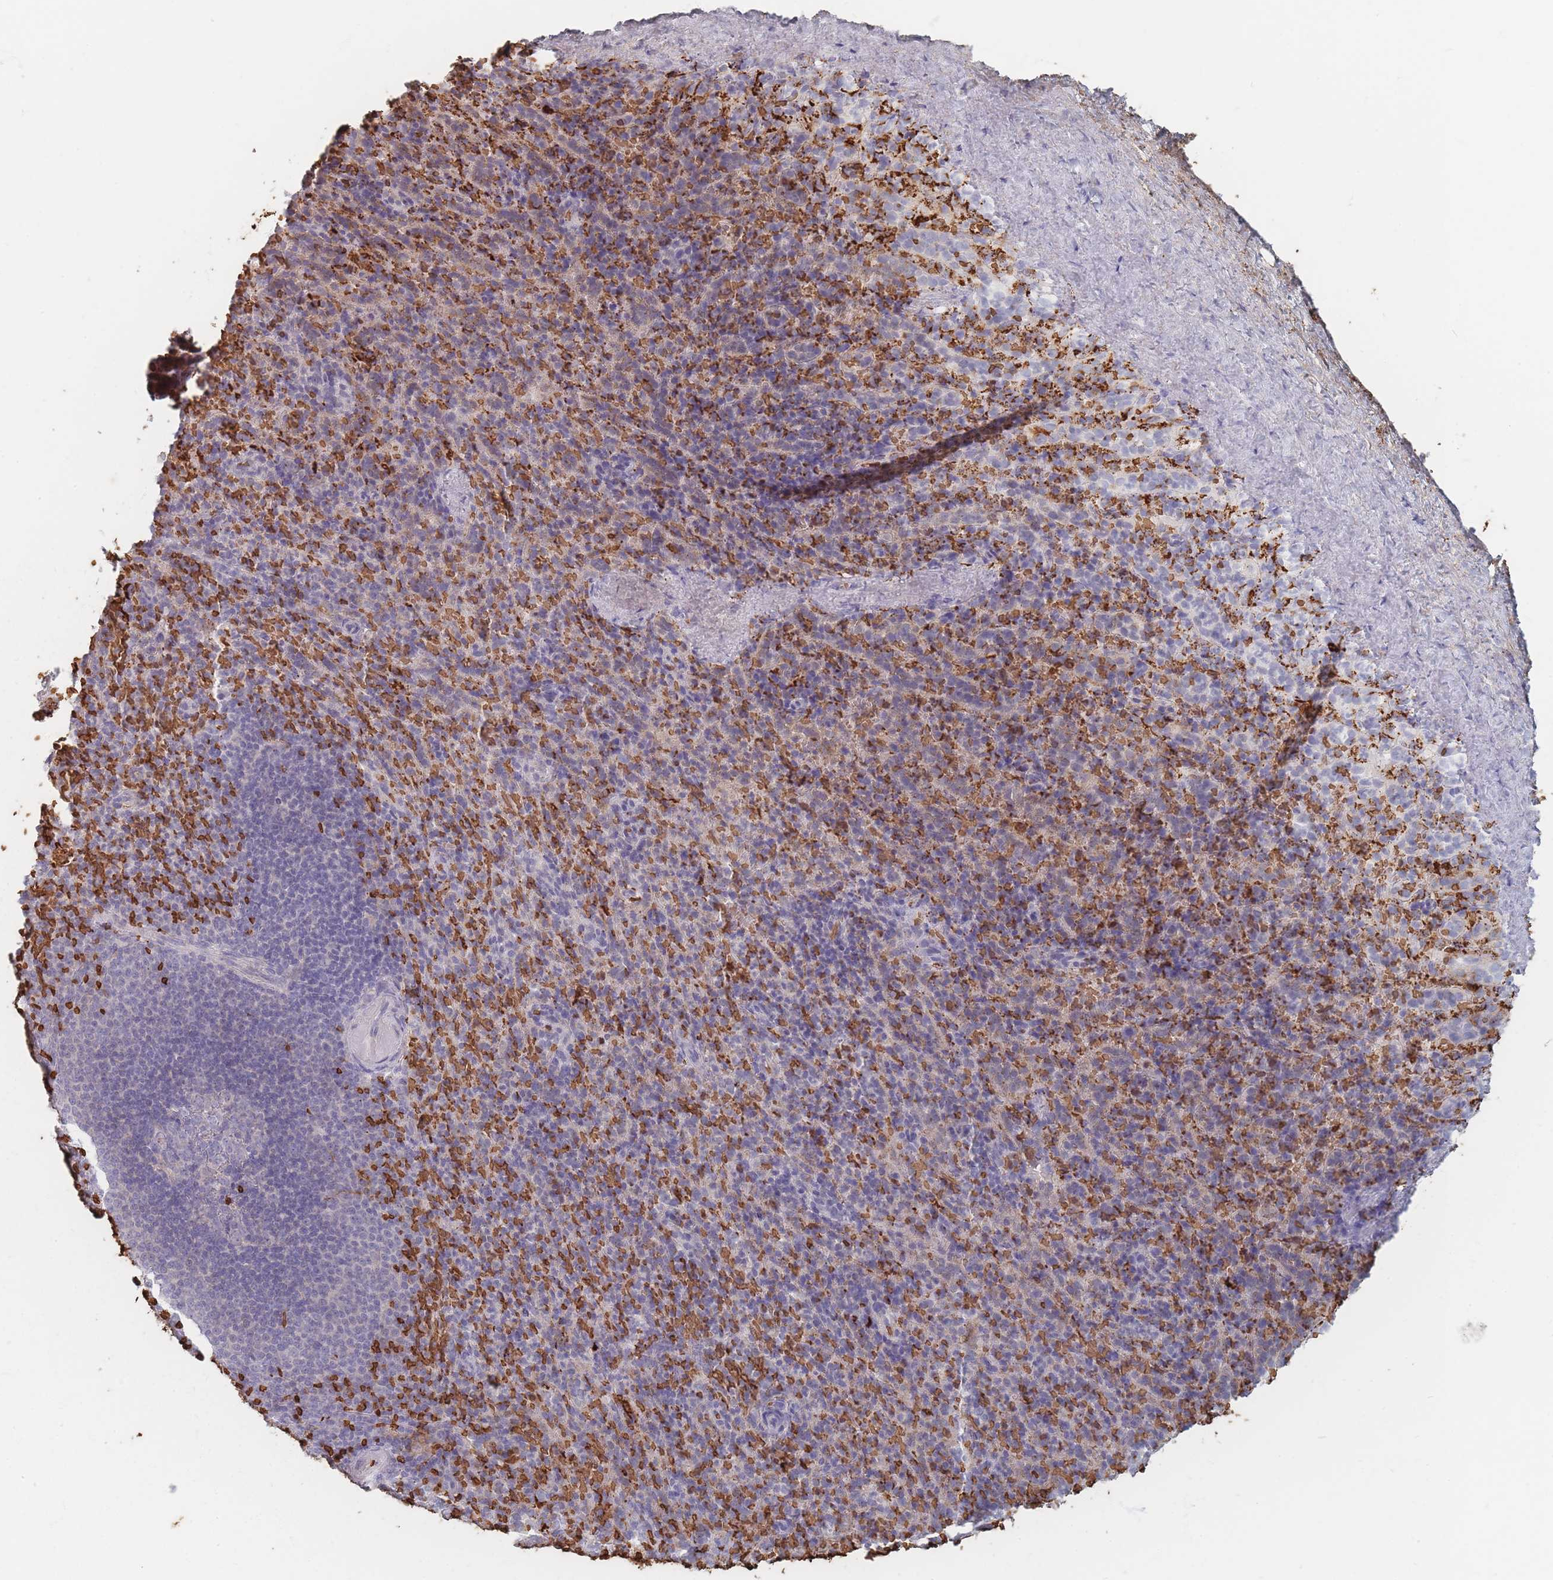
{"staining": {"intensity": "strong", "quantity": "25%-75%", "location": "cytoplasmic/membranous"}, "tissue": "spleen", "cell_type": "Cells in red pulp", "image_type": "normal", "snomed": [{"axis": "morphology", "description": "Normal tissue, NOS"}, {"axis": "topography", "description": "Spleen"}], "caption": "Immunohistochemical staining of benign spleen shows strong cytoplasmic/membranous protein positivity in approximately 25%-75% of cells in red pulp. Nuclei are stained in blue.", "gene": "SLC2A6", "patient": {"sex": "female", "age": 21}}